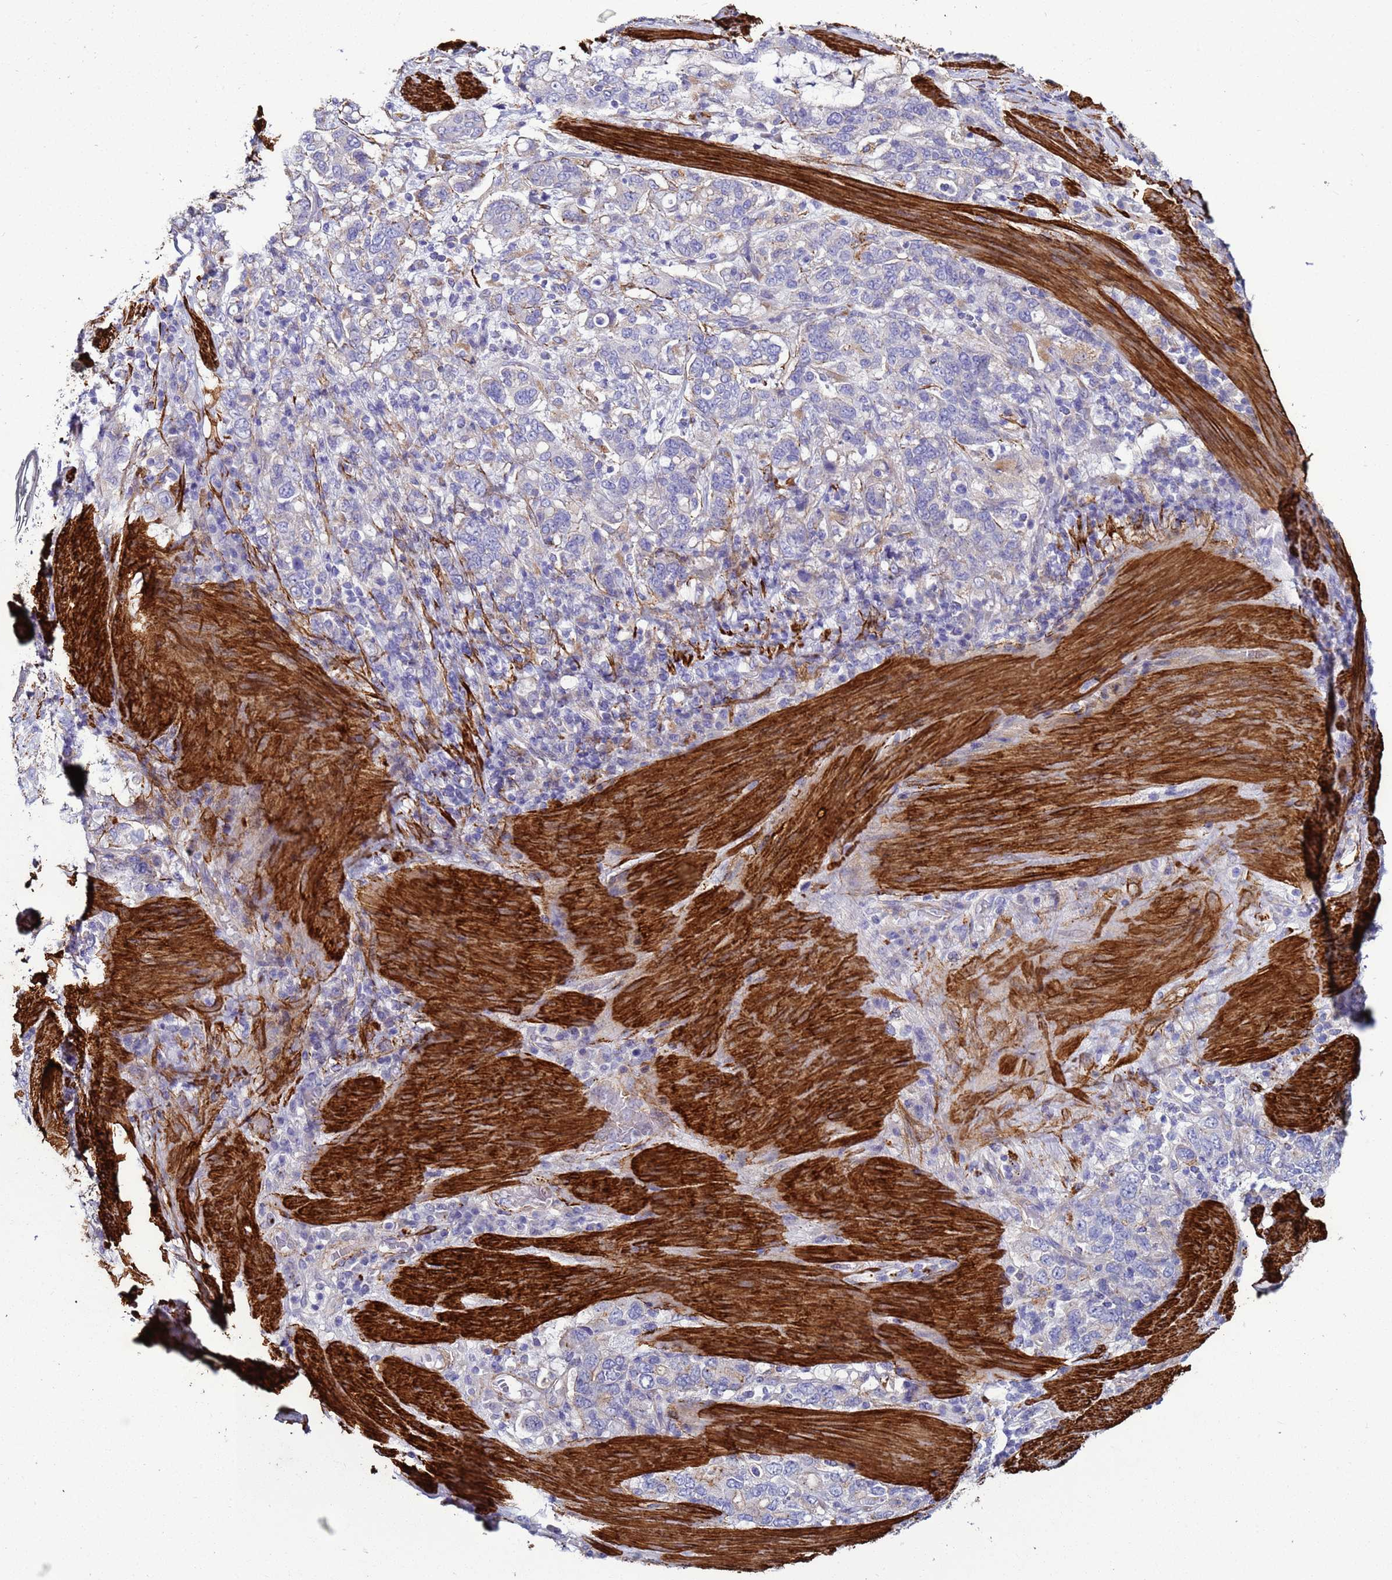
{"staining": {"intensity": "negative", "quantity": "none", "location": "none"}, "tissue": "stomach cancer", "cell_type": "Tumor cells", "image_type": "cancer", "snomed": [{"axis": "morphology", "description": "Adenocarcinoma, NOS"}, {"axis": "topography", "description": "Stomach, upper"}, {"axis": "topography", "description": "Stomach"}], "caption": "High power microscopy micrograph of an IHC photomicrograph of stomach cancer, revealing no significant positivity in tumor cells.", "gene": "RABL2B", "patient": {"sex": "male", "age": 62}}